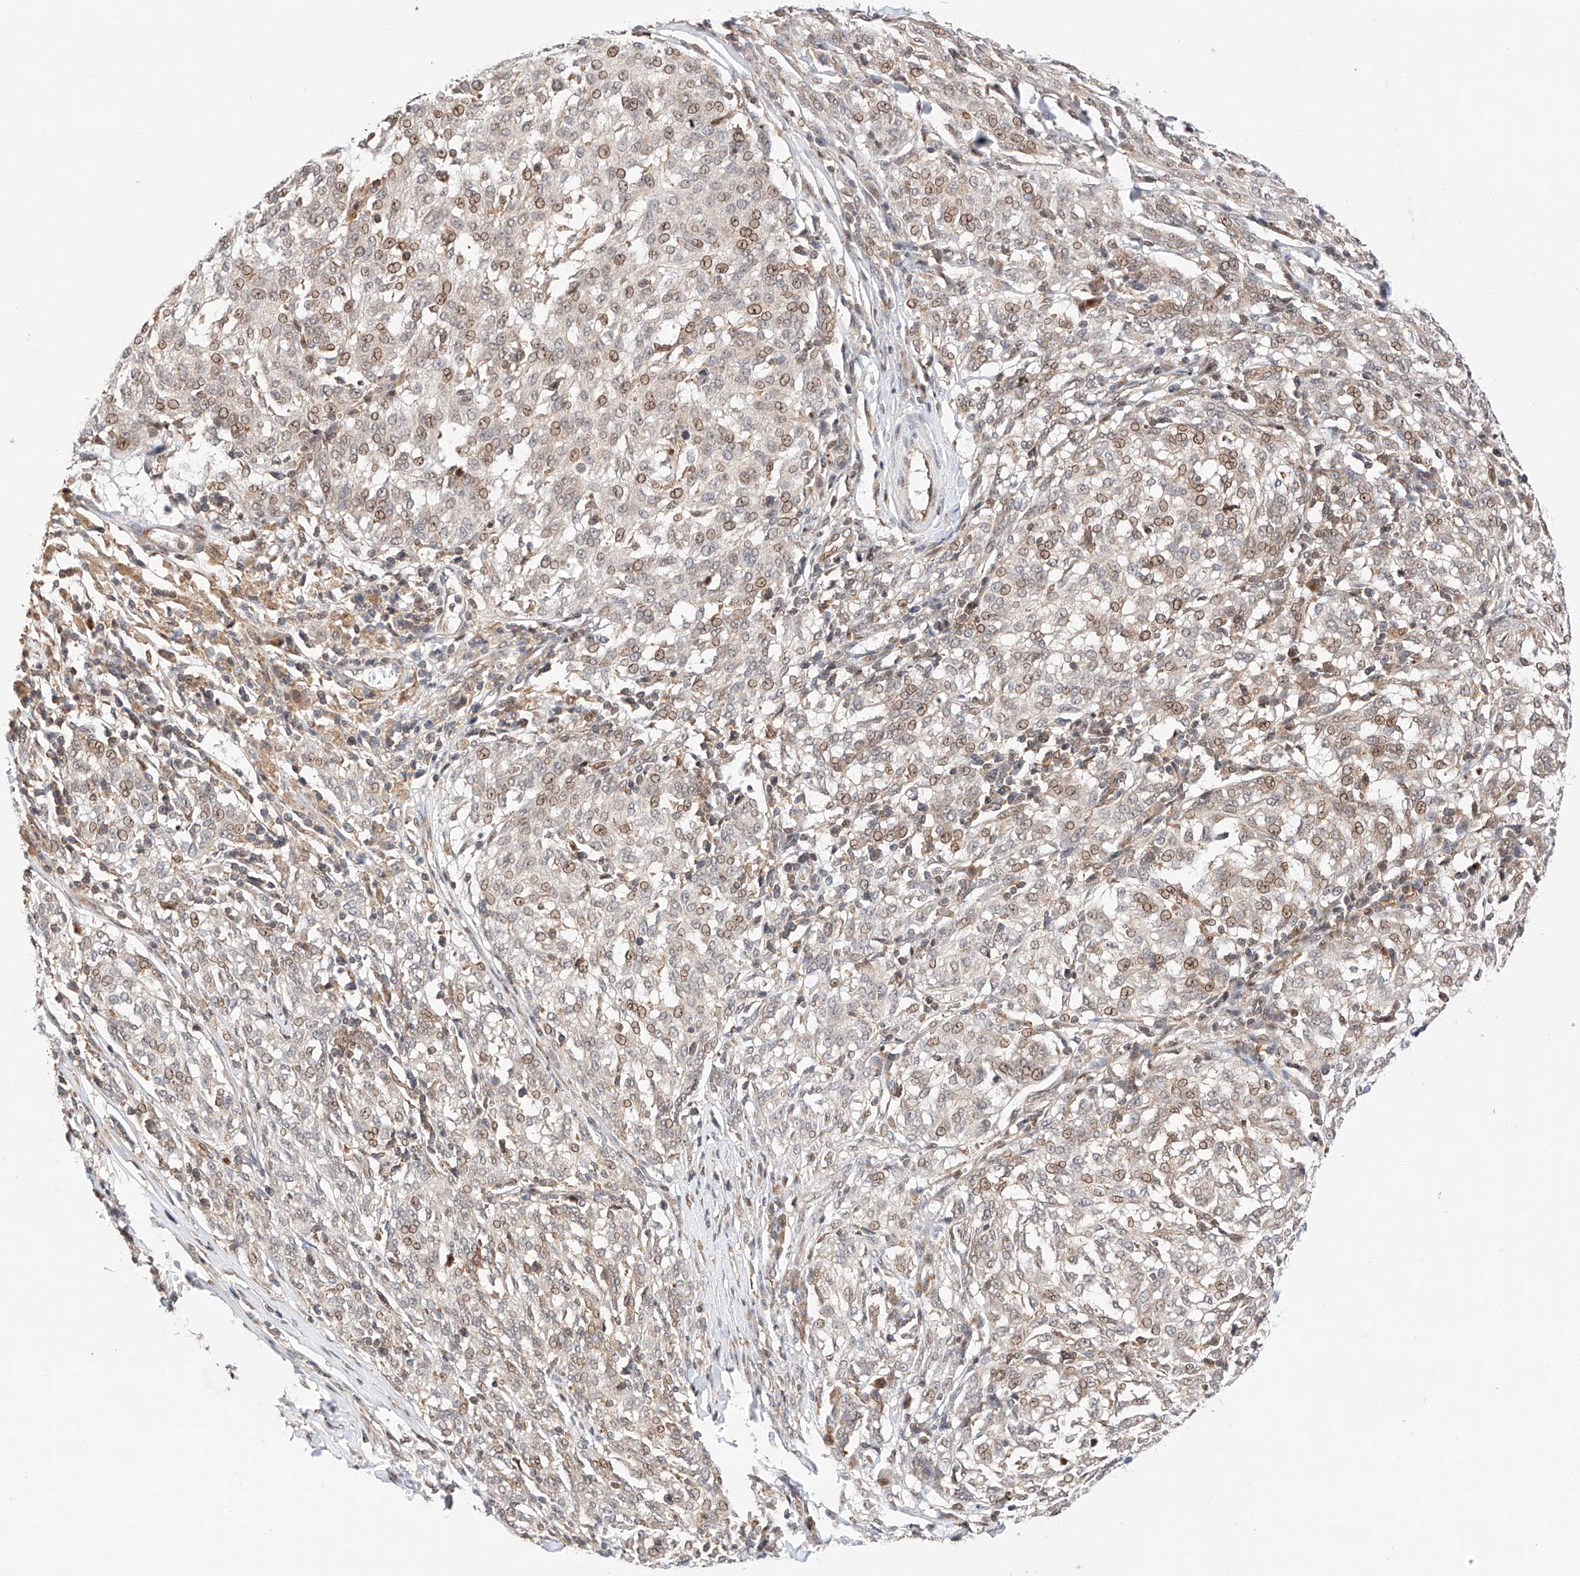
{"staining": {"intensity": "moderate", "quantity": "<25%", "location": "nuclear"}, "tissue": "melanoma", "cell_type": "Tumor cells", "image_type": "cancer", "snomed": [{"axis": "morphology", "description": "Malignant melanoma, NOS"}, {"axis": "topography", "description": "Skin"}], "caption": "Melanoma stained with DAB (3,3'-diaminobenzidine) IHC displays low levels of moderate nuclear positivity in approximately <25% of tumor cells.", "gene": "HDAC9", "patient": {"sex": "female", "age": 72}}